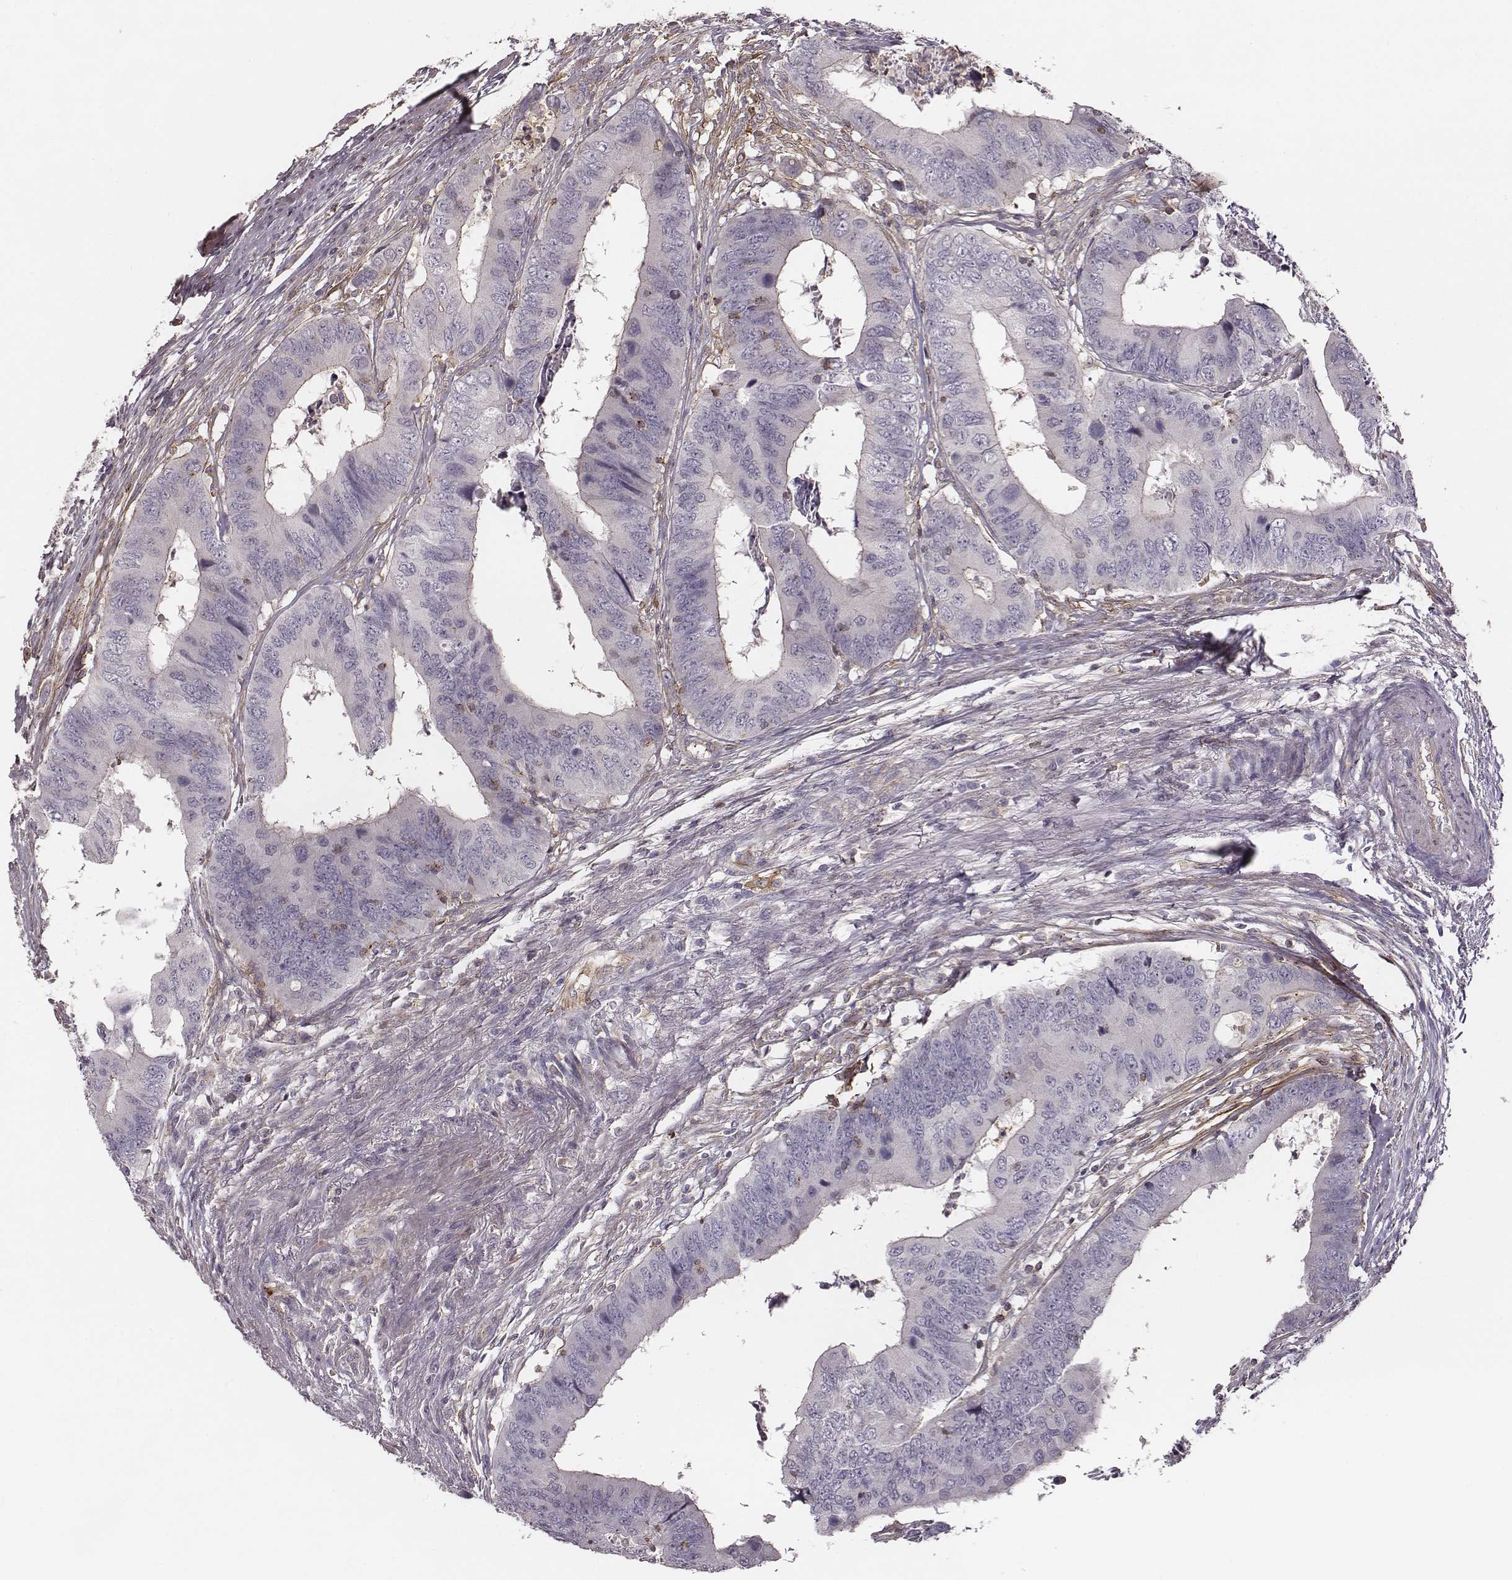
{"staining": {"intensity": "negative", "quantity": "none", "location": "none"}, "tissue": "colorectal cancer", "cell_type": "Tumor cells", "image_type": "cancer", "snomed": [{"axis": "morphology", "description": "Adenocarcinoma, NOS"}, {"axis": "topography", "description": "Colon"}], "caption": "Protein analysis of colorectal adenocarcinoma demonstrates no significant staining in tumor cells.", "gene": "ZYX", "patient": {"sex": "male", "age": 53}}